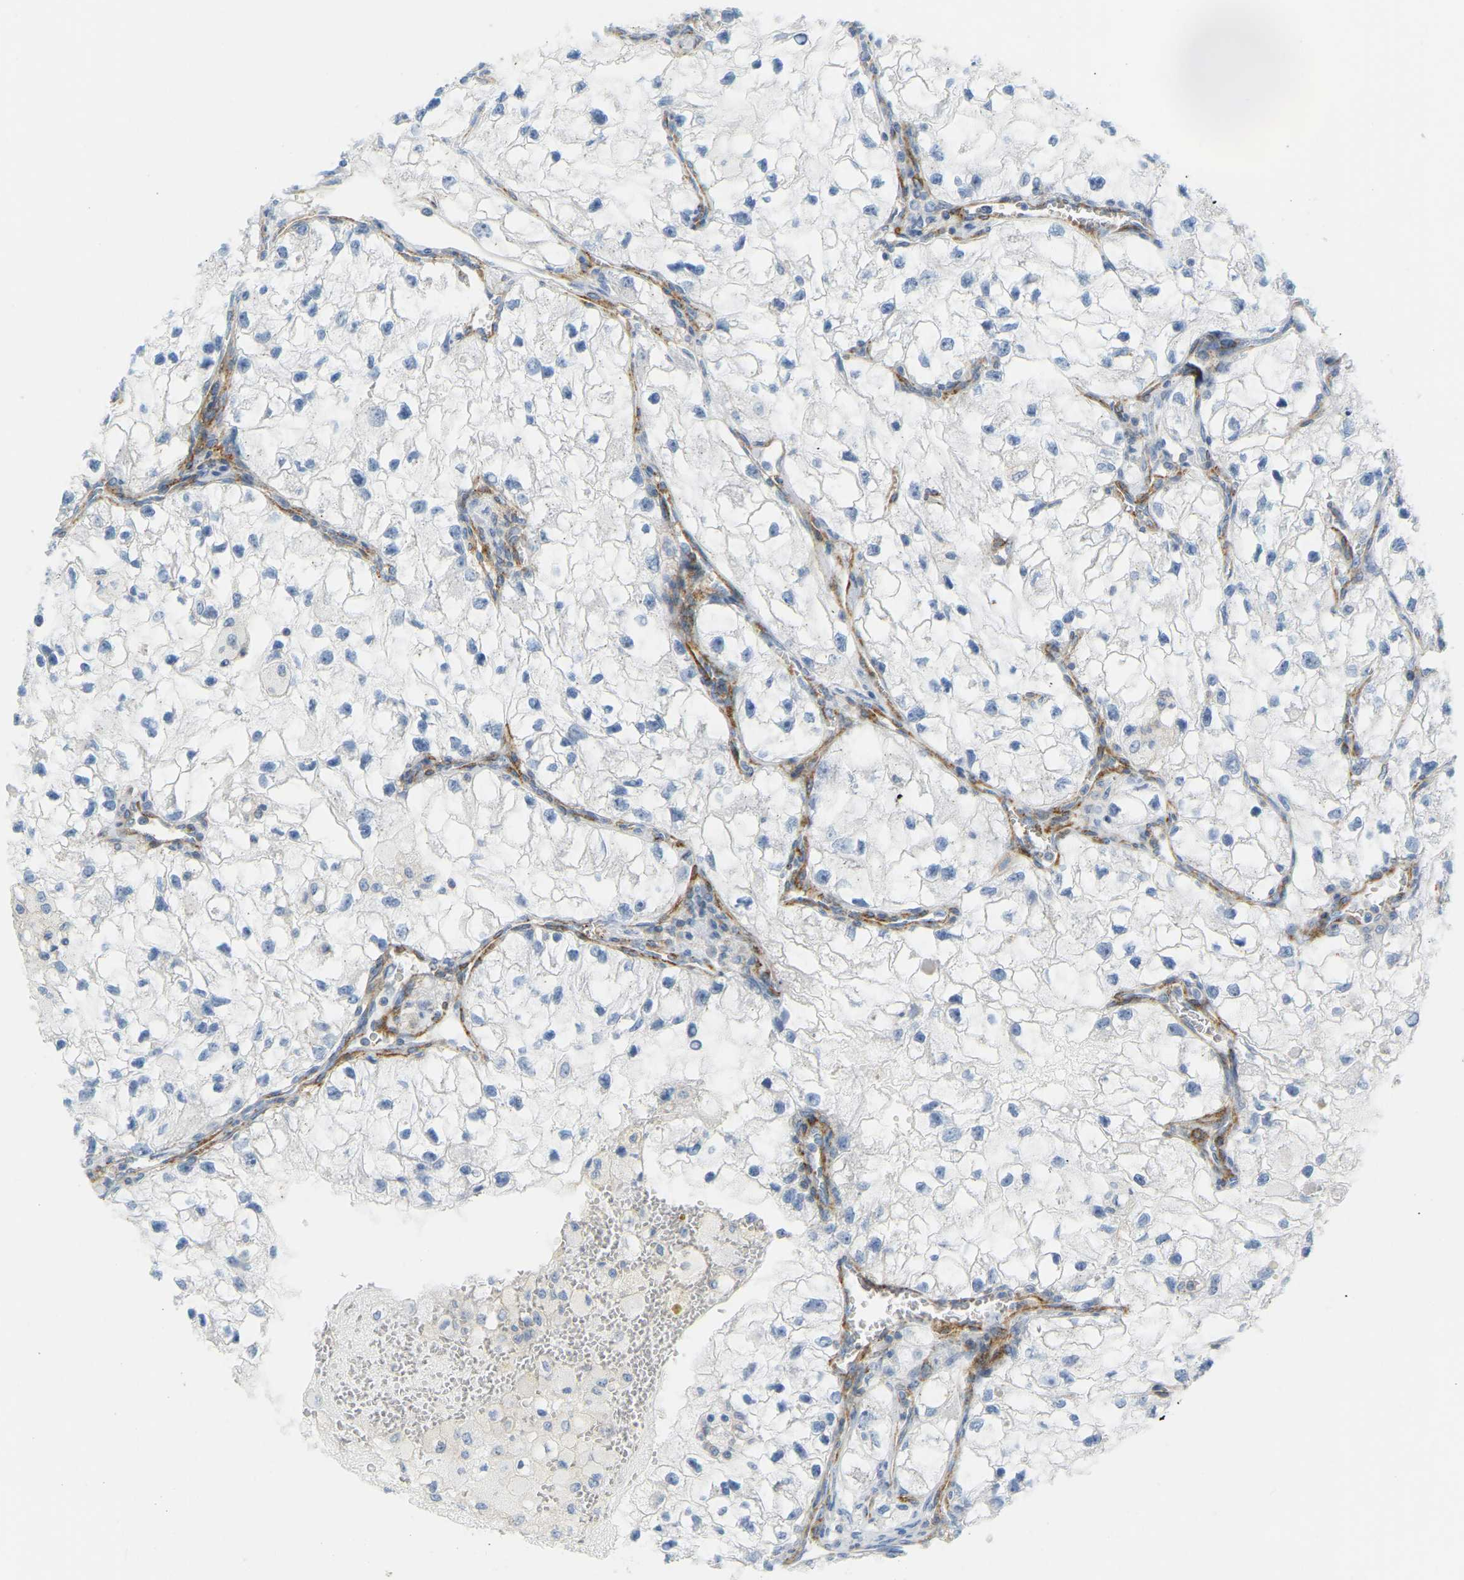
{"staining": {"intensity": "negative", "quantity": "none", "location": "none"}, "tissue": "renal cancer", "cell_type": "Tumor cells", "image_type": "cancer", "snomed": [{"axis": "morphology", "description": "Adenocarcinoma, NOS"}, {"axis": "topography", "description": "Kidney"}], "caption": "Immunohistochemistry (IHC) of renal cancer (adenocarcinoma) exhibits no expression in tumor cells.", "gene": "MYL3", "patient": {"sex": "female", "age": 70}}